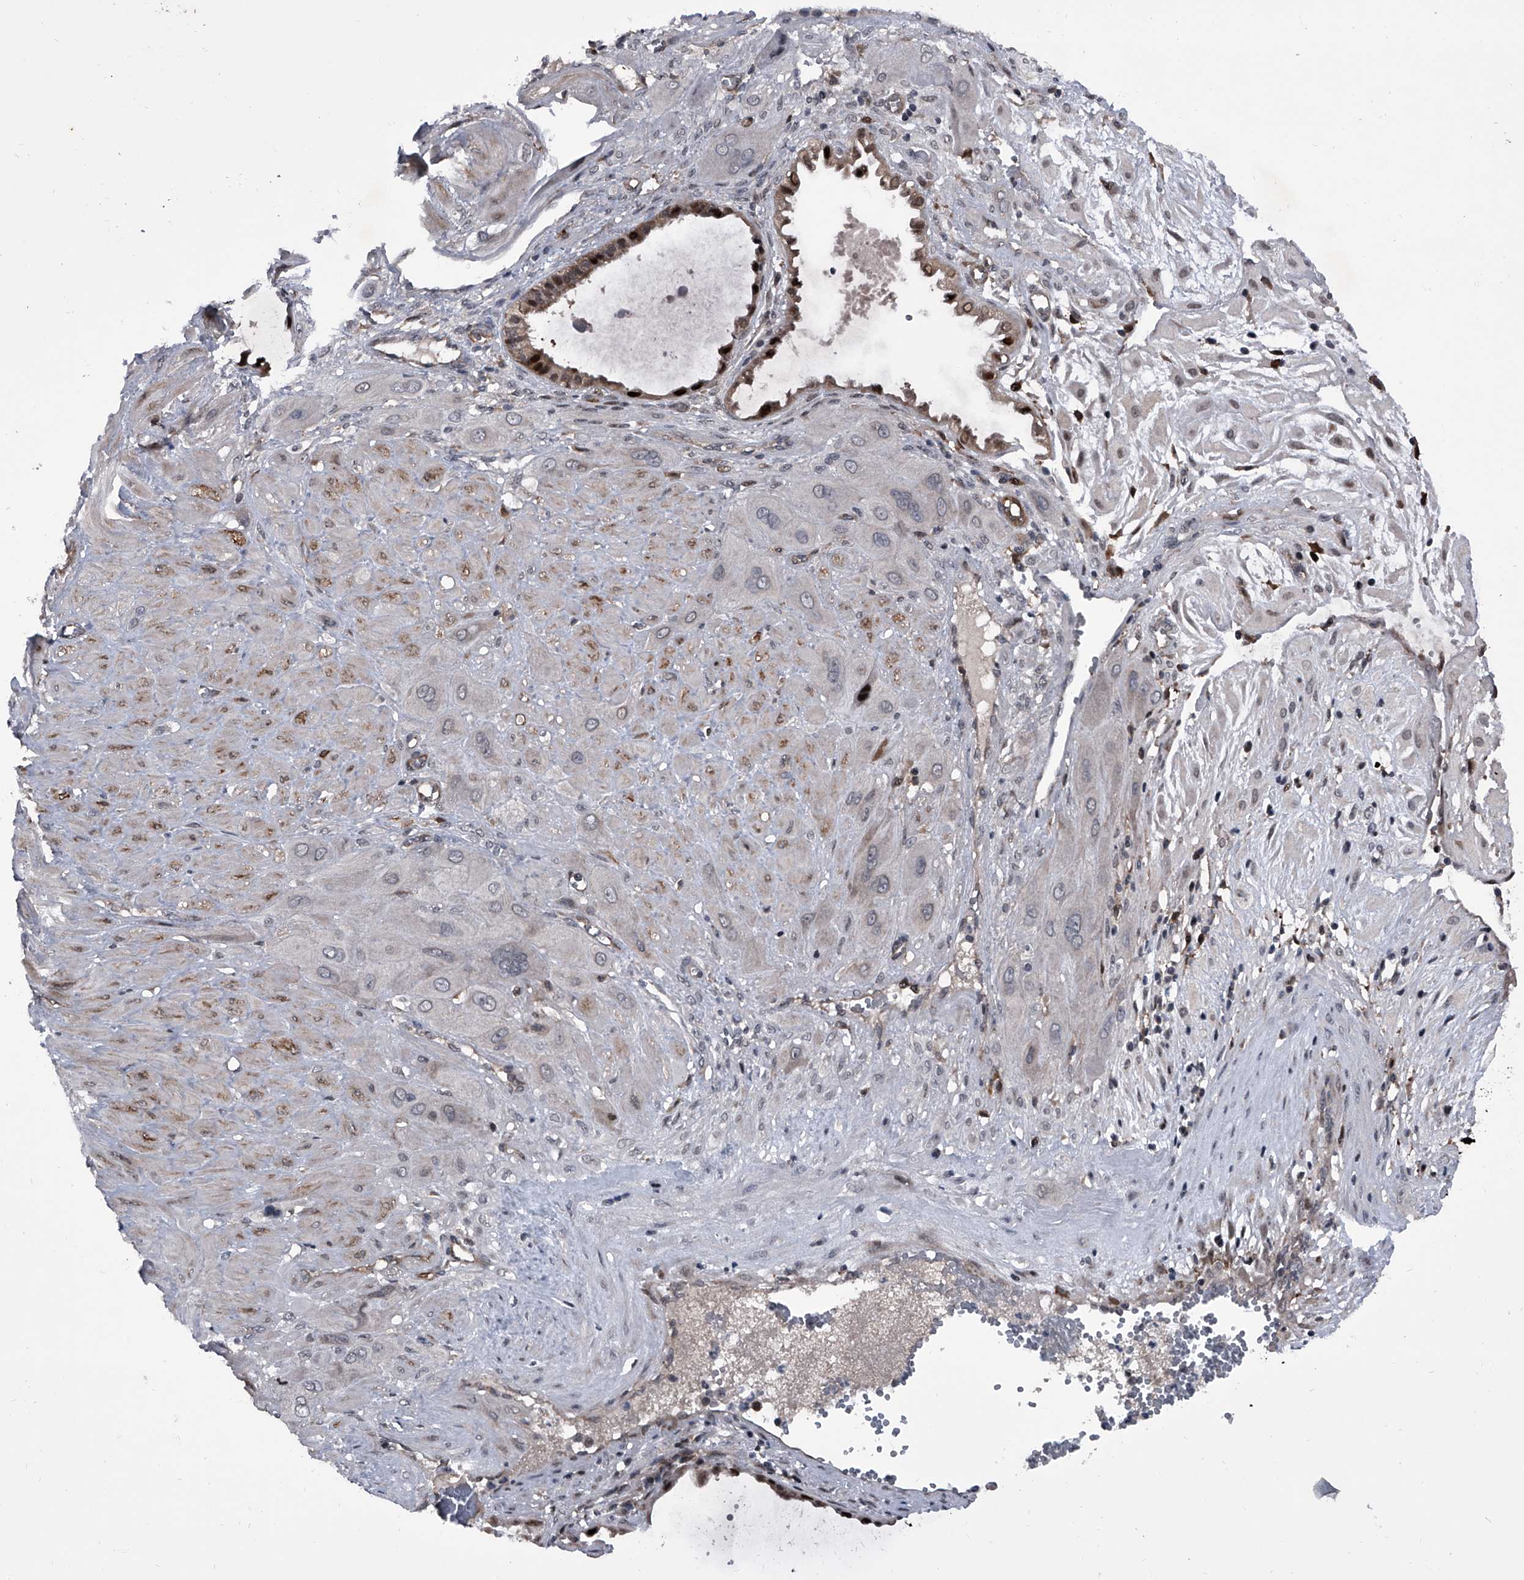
{"staining": {"intensity": "negative", "quantity": "none", "location": "none"}, "tissue": "cervical cancer", "cell_type": "Tumor cells", "image_type": "cancer", "snomed": [{"axis": "morphology", "description": "Squamous cell carcinoma, NOS"}, {"axis": "topography", "description": "Cervix"}], "caption": "High power microscopy histopathology image of an immunohistochemistry image of cervical squamous cell carcinoma, revealing no significant positivity in tumor cells.", "gene": "ELK4", "patient": {"sex": "female", "age": 34}}